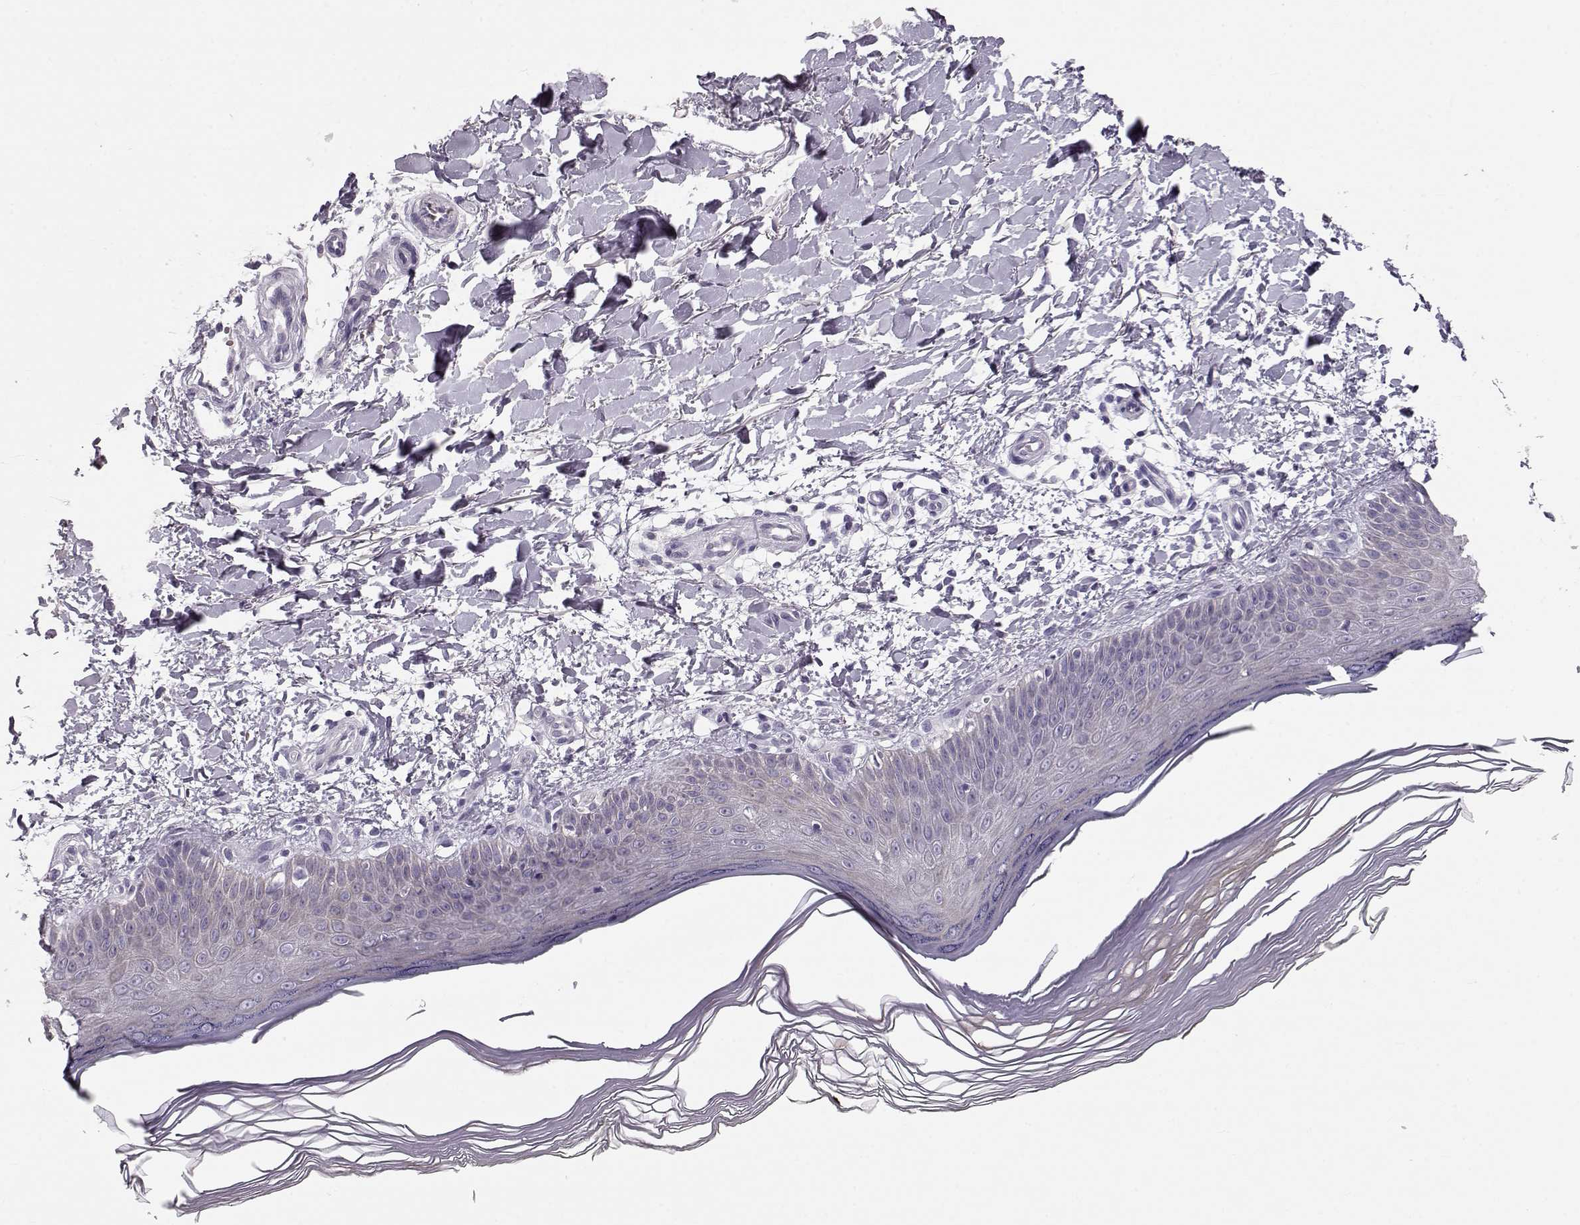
{"staining": {"intensity": "negative", "quantity": "none", "location": "none"}, "tissue": "skin", "cell_type": "Fibroblasts", "image_type": "normal", "snomed": [{"axis": "morphology", "description": "Normal tissue, NOS"}, {"axis": "topography", "description": "Skin"}], "caption": "High power microscopy histopathology image of an IHC image of unremarkable skin, revealing no significant expression in fibroblasts. (Immunohistochemistry (ihc), brightfield microscopy, high magnification).", "gene": "GPR26", "patient": {"sex": "female", "age": 62}}